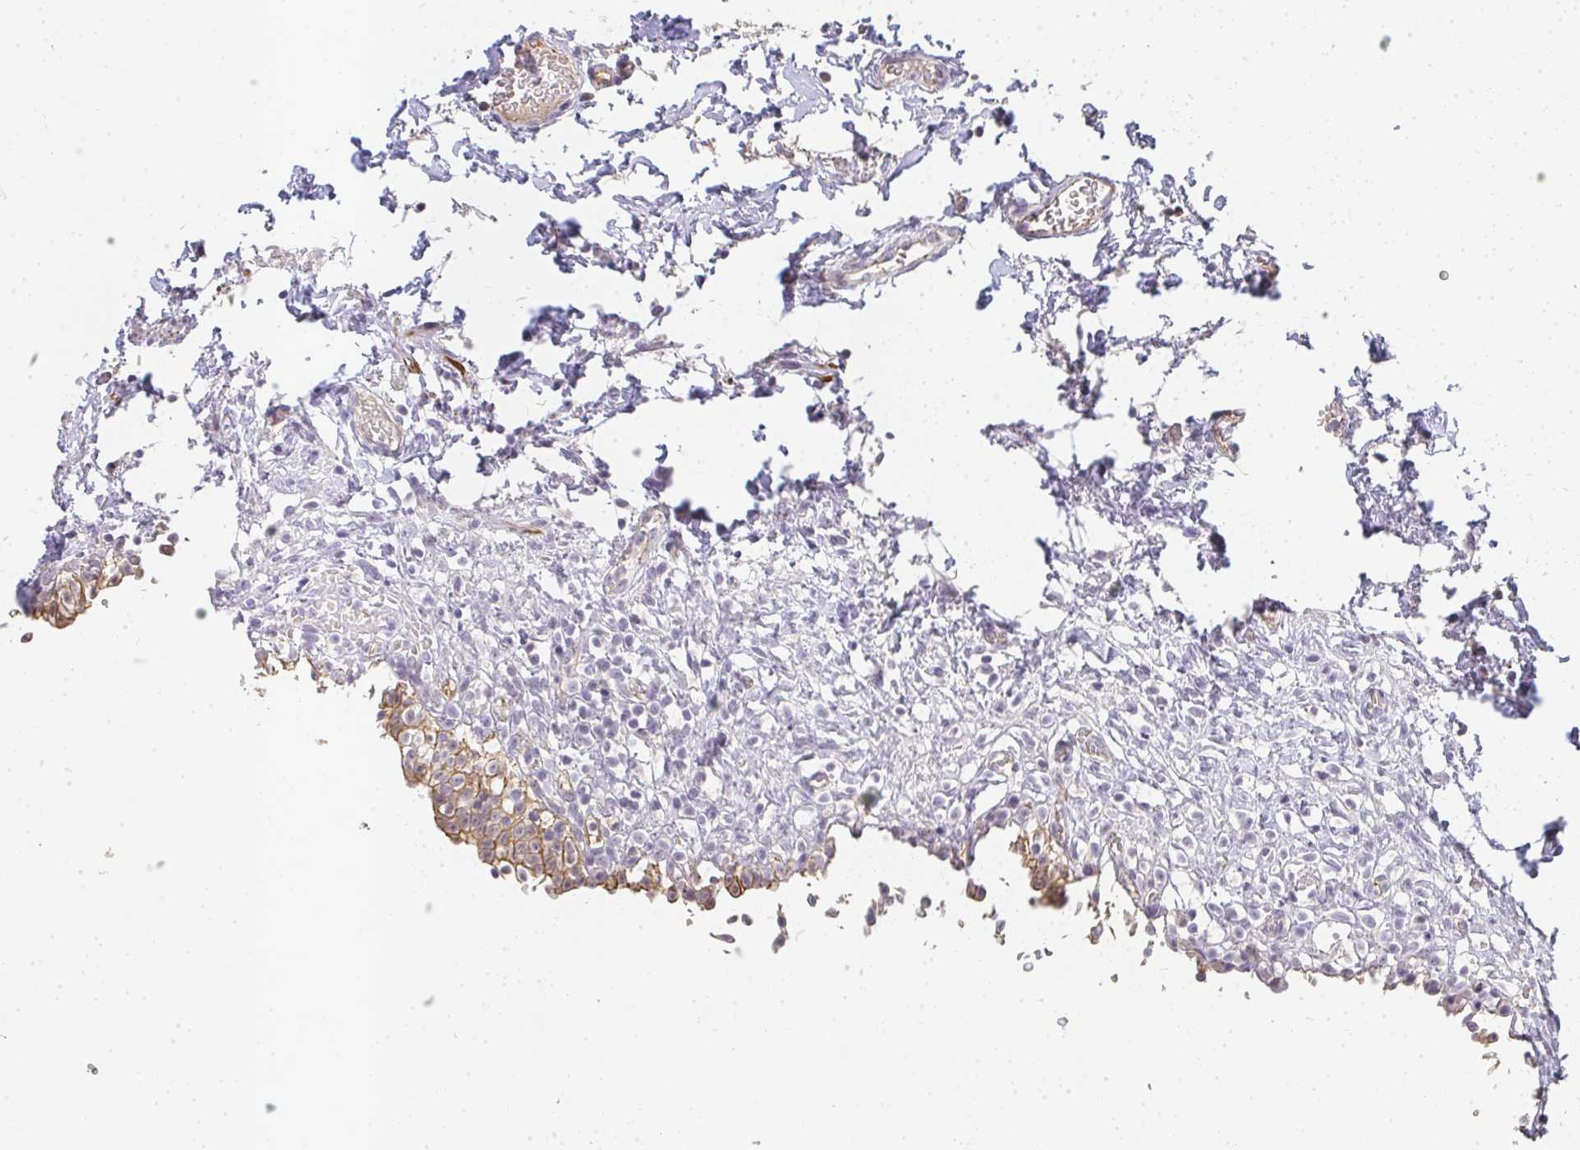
{"staining": {"intensity": "weak", "quantity": ">75%", "location": "cytoplasmic/membranous"}, "tissue": "urinary bladder", "cell_type": "Urothelial cells", "image_type": "normal", "snomed": [{"axis": "morphology", "description": "Normal tissue, NOS"}, {"axis": "topography", "description": "Urinary bladder"}, {"axis": "topography", "description": "Peripheral nerve tissue"}], "caption": "Protein expression analysis of benign human urinary bladder reveals weak cytoplasmic/membranous staining in about >75% of urothelial cells. The staining was performed using DAB (3,3'-diaminobenzidine) to visualize the protein expression in brown, while the nuclei were stained in blue with hematoxylin (Magnification: 20x).", "gene": "SLC35B3", "patient": {"sex": "male", "age": 55}}